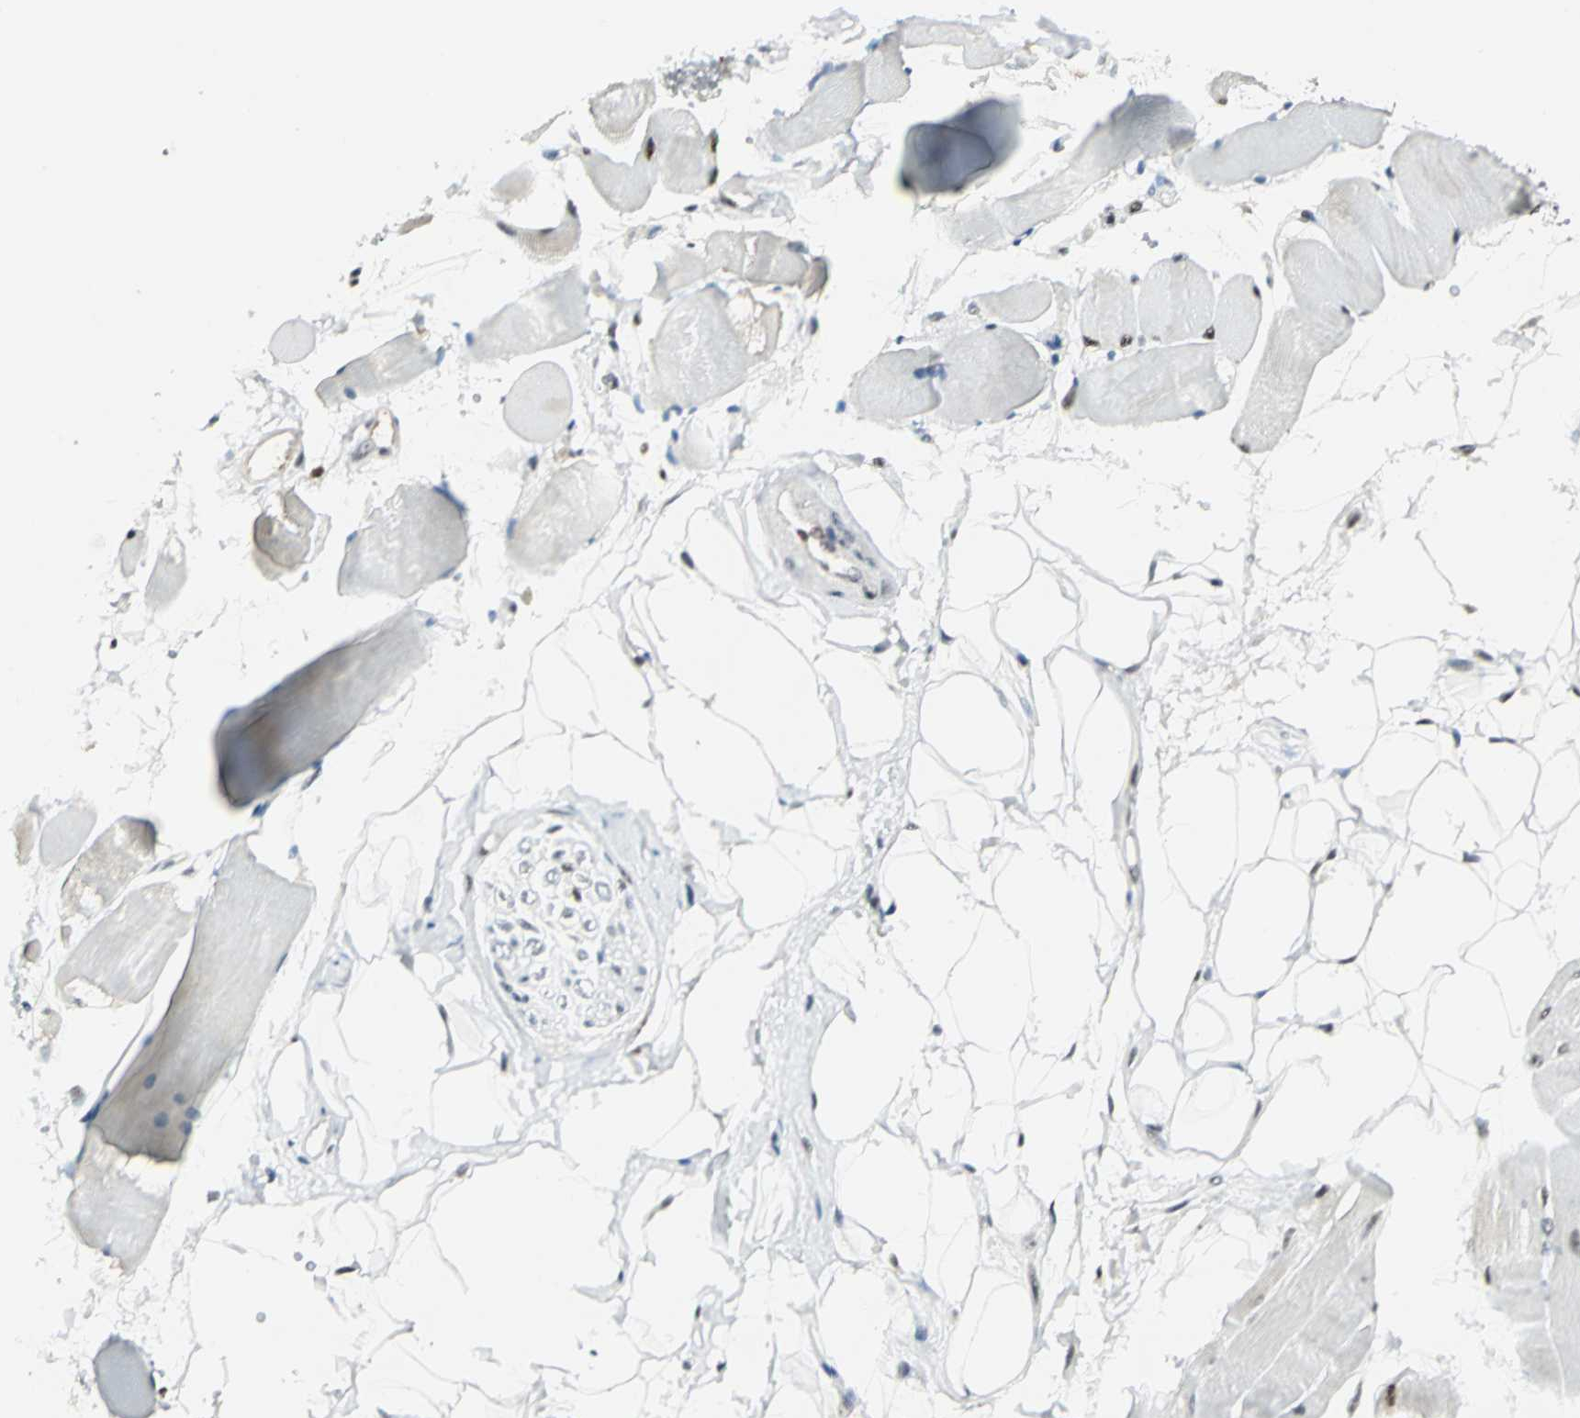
{"staining": {"intensity": "moderate", "quantity": ">75%", "location": "nuclear"}, "tissue": "skeletal muscle", "cell_type": "Myocytes", "image_type": "normal", "snomed": [{"axis": "morphology", "description": "Normal tissue, NOS"}, {"axis": "topography", "description": "Skeletal muscle"}, {"axis": "topography", "description": "Peripheral nerve tissue"}], "caption": "Approximately >75% of myocytes in benign human skeletal muscle display moderate nuclear protein expression as visualized by brown immunohistochemical staining.", "gene": "CCNT1", "patient": {"sex": "female", "age": 84}}